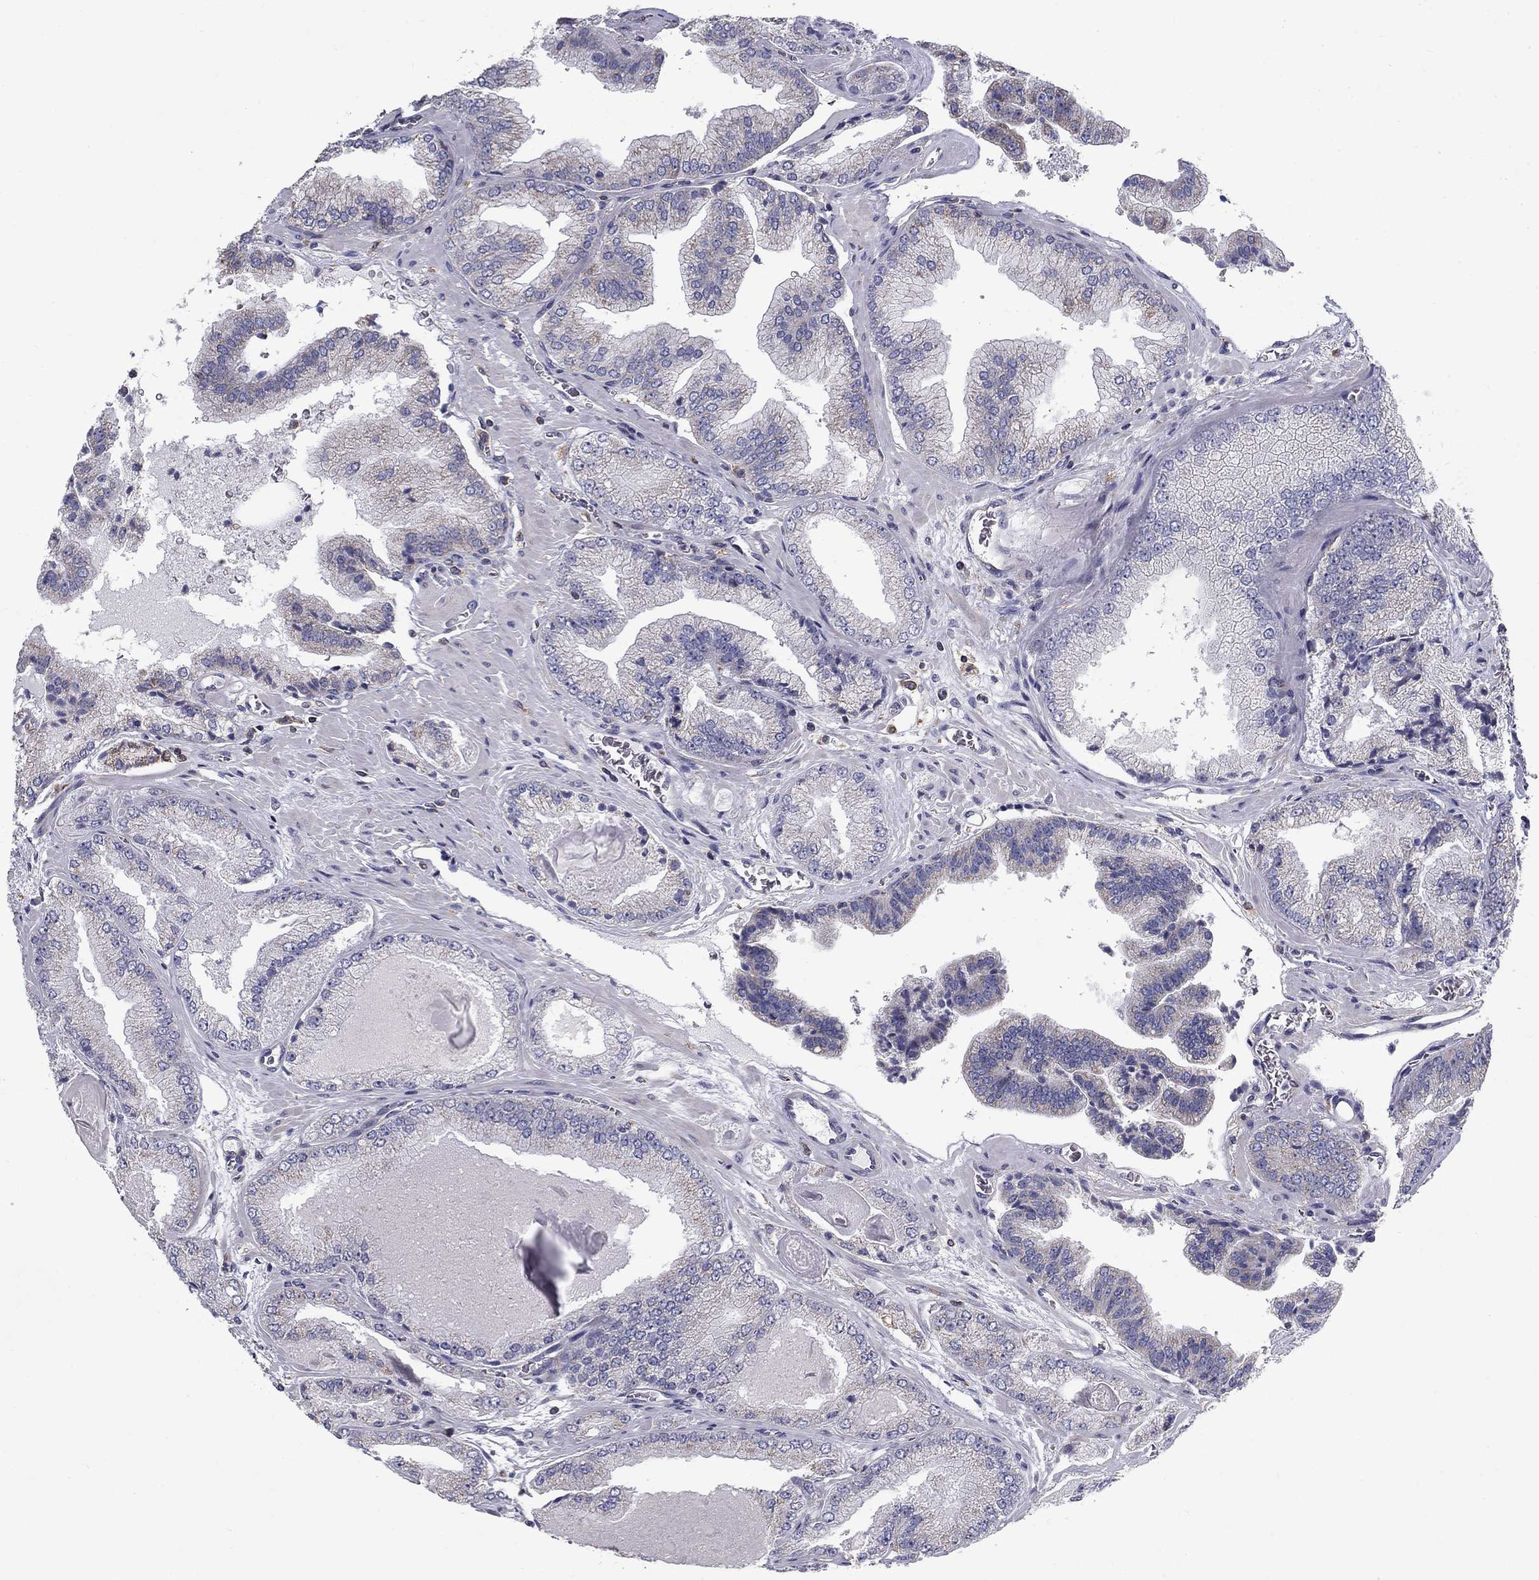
{"staining": {"intensity": "negative", "quantity": "none", "location": "none"}, "tissue": "prostate cancer", "cell_type": "Tumor cells", "image_type": "cancer", "snomed": [{"axis": "morphology", "description": "Adenocarcinoma, Low grade"}, {"axis": "topography", "description": "Prostate"}], "caption": "The histopathology image demonstrates no significant expression in tumor cells of adenocarcinoma (low-grade) (prostate).", "gene": "NME5", "patient": {"sex": "male", "age": 72}}